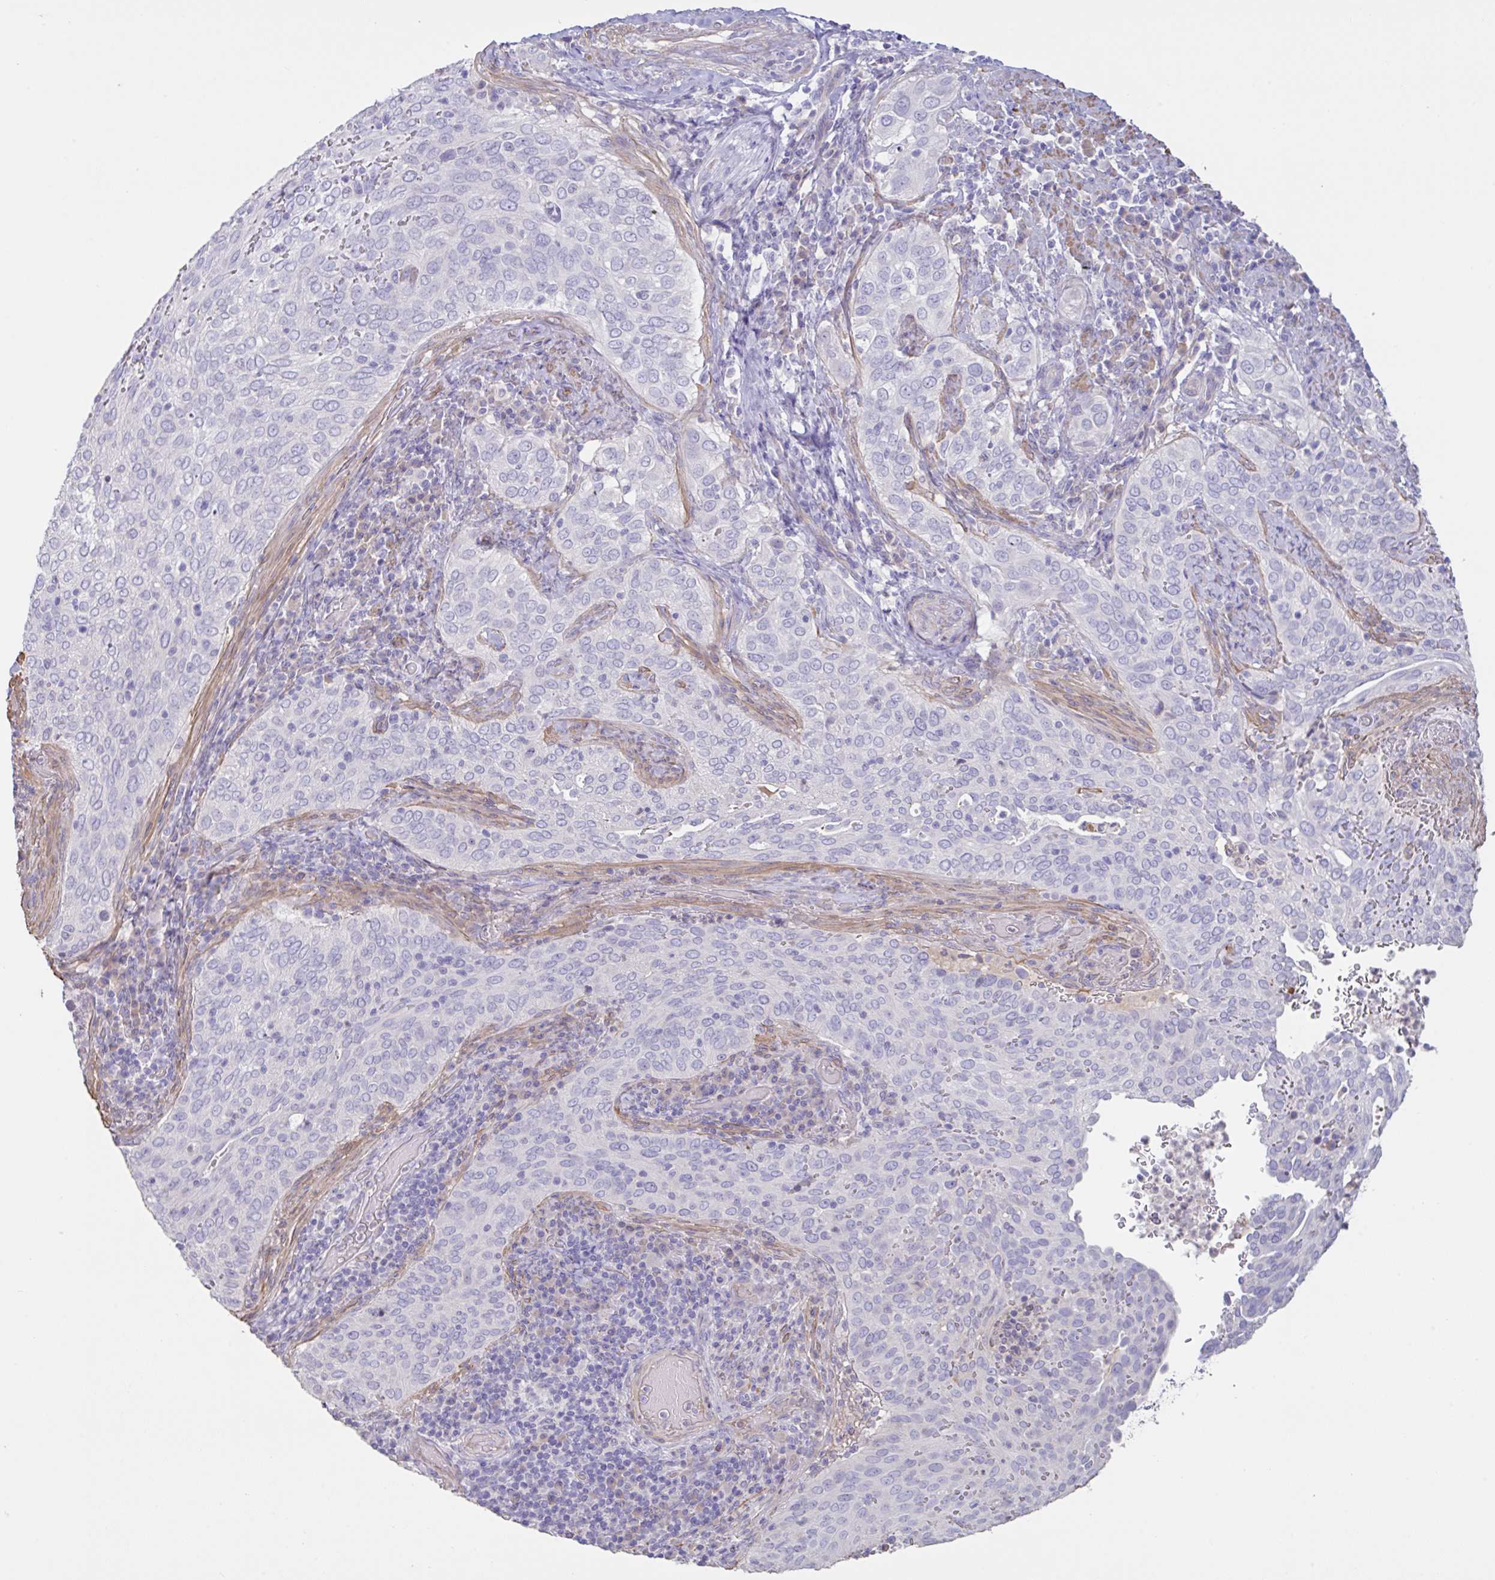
{"staining": {"intensity": "negative", "quantity": "none", "location": "none"}, "tissue": "cervical cancer", "cell_type": "Tumor cells", "image_type": "cancer", "snomed": [{"axis": "morphology", "description": "Squamous cell carcinoma, NOS"}, {"axis": "topography", "description": "Cervix"}], "caption": "The photomicrograph reveals no significant staining in tumor cells of cervical squamous cell carcinoma. (Stains: DAB IHC with hematoxylin counter stain, Microscopy: brightfield microscopy at high magnification).", "gene": "PYGM", "patient": {"sex": "female", "age": 38}}